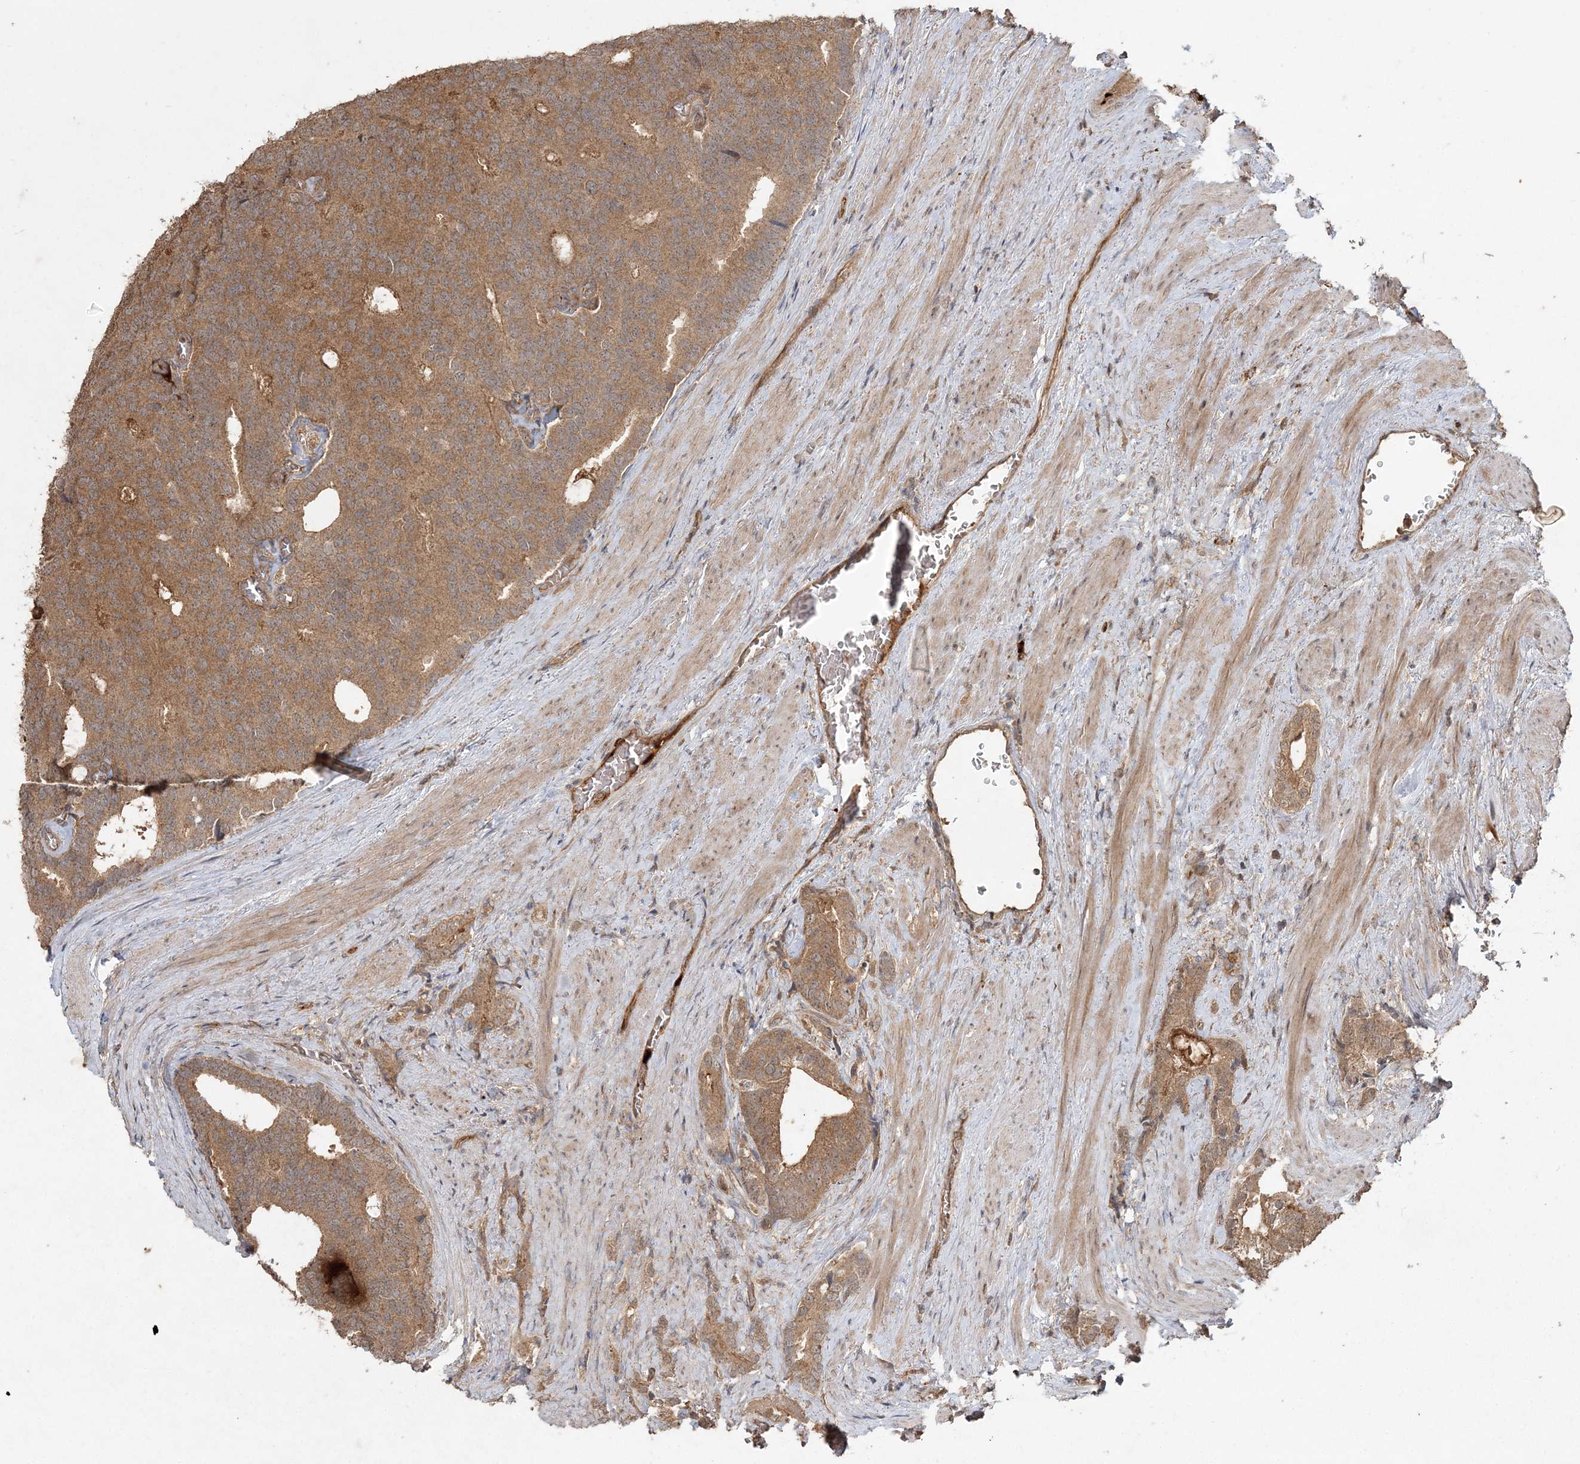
{"staining": {"intensity": "moderate", "quantity": ">75%", "location": "cytoplasmic/membranous"}, "tissue": "prostate cancer", "cell_type": "Tumor cells", "image_type": "cancer", "snomed": [{"axis": "morphology", "description": "Adenocarcinoma, Low grade"}, {"axis": "topography", "description": "Prostate"}], "caption": "The micrograph displays a brown stain indicating the presence of a protein in the cytoplasmic/membranous of tumor cells in prostate cancer (low-grade adenocarcinoma).", "gene": "SPRY1", "patient": {"sex": "male", "age": 71}}